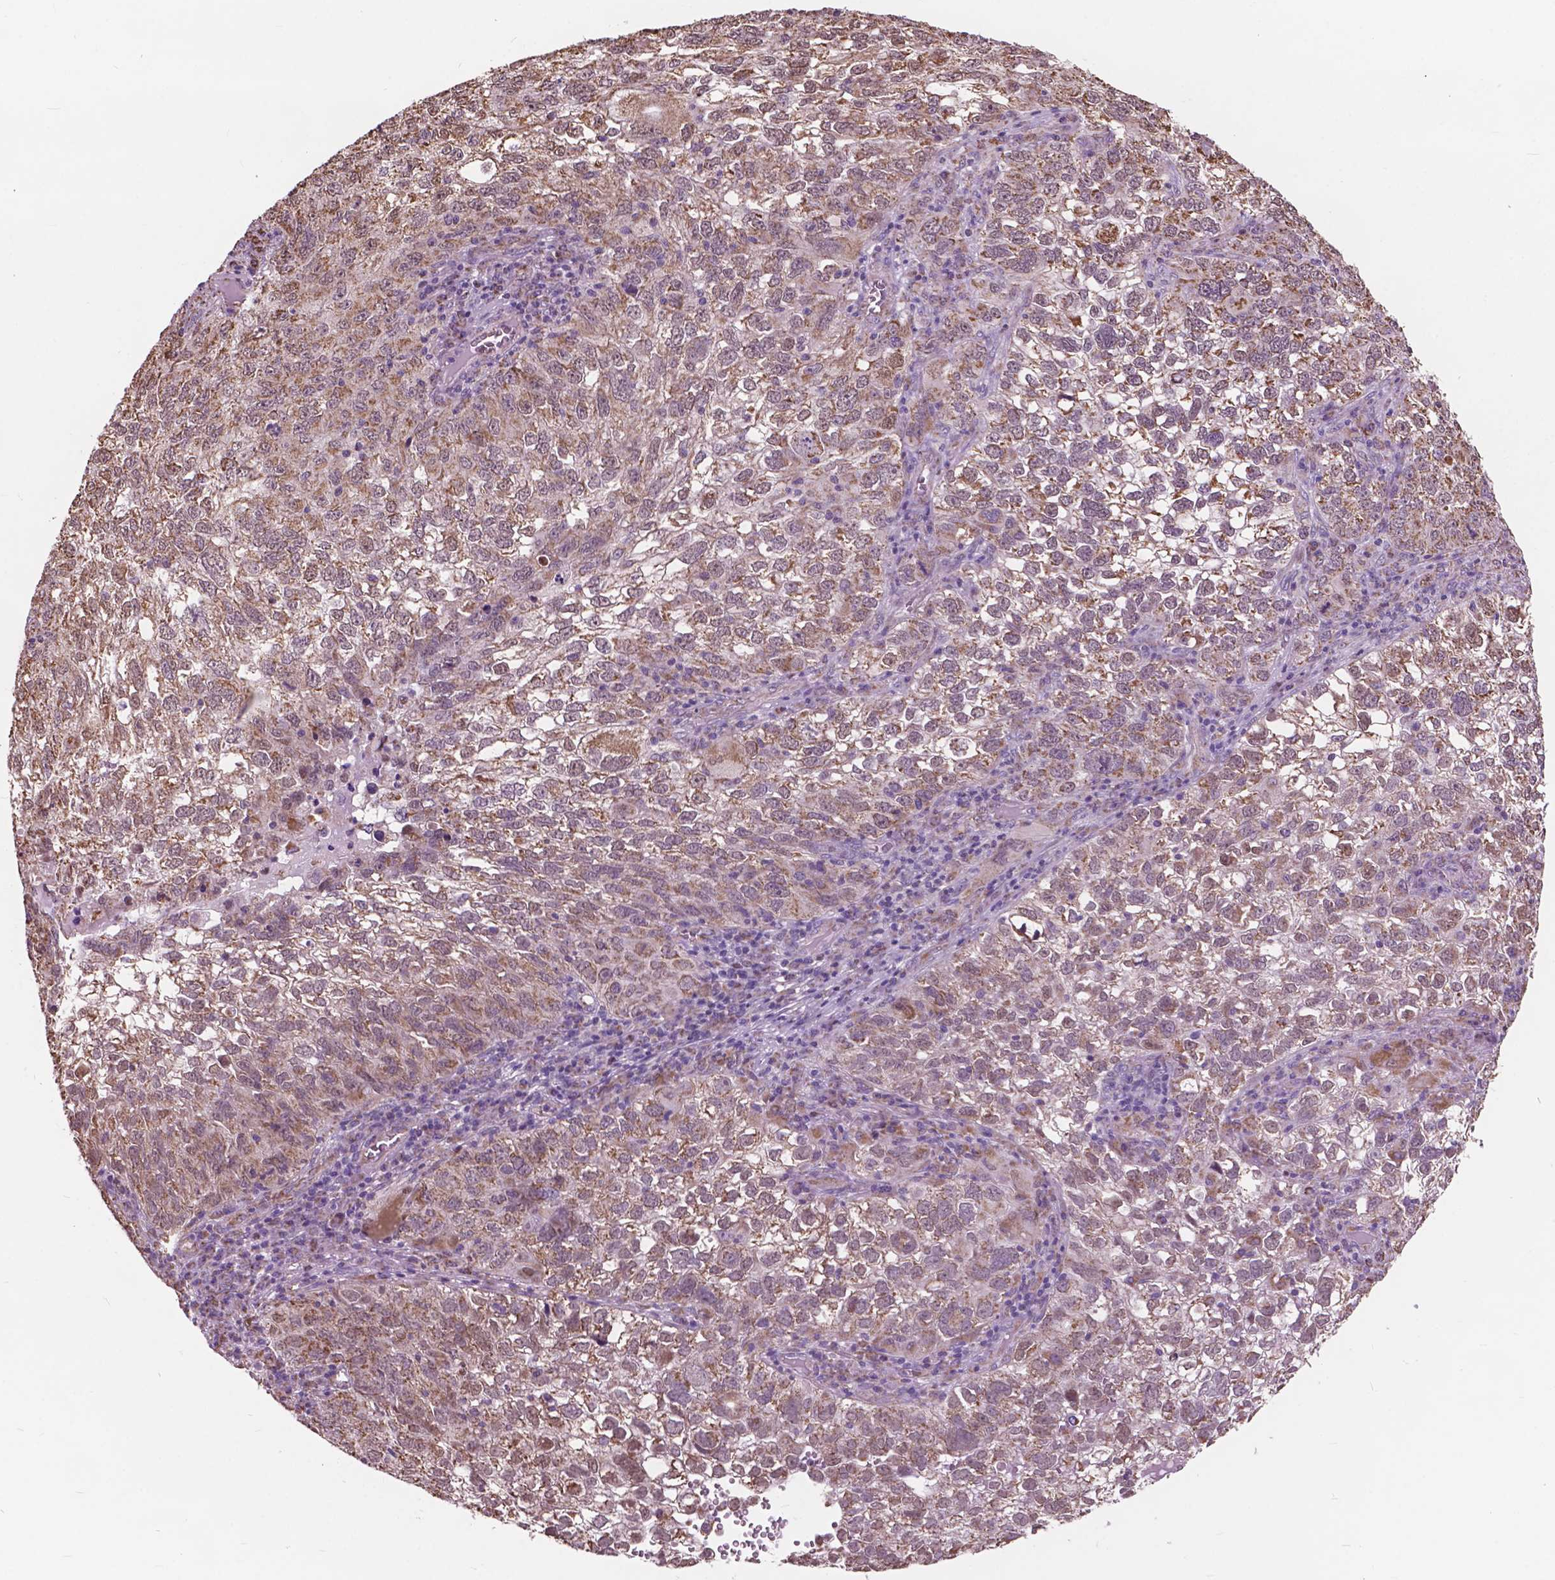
{"staining": {"intensity": "moderate", "quantity": ">75%", "location": "cytoplasmic/membranous"}, "tissue": "cervical cancer", "cell_type": "Tumor cells", "image_type": "cancer", "snomed": [{"axis": "morphology", "description": "Squamous cell carcinoma, NOS"}, {"axis": "topography", "description": "Cervix"}], "caption": "A medium amount of moderate cytoplasmic/membranous expression is appreciated in approximately >75% of tumor cells in cervical cancer tissue. The staining is performed using DAB (3,3'-diaminobenzidine) brown chromogen to label protein expression. The nuclei are counter-stained blue using hematoxylin.", "gene": "SCOC", "patient": {"sex": "female", "age": 55}}